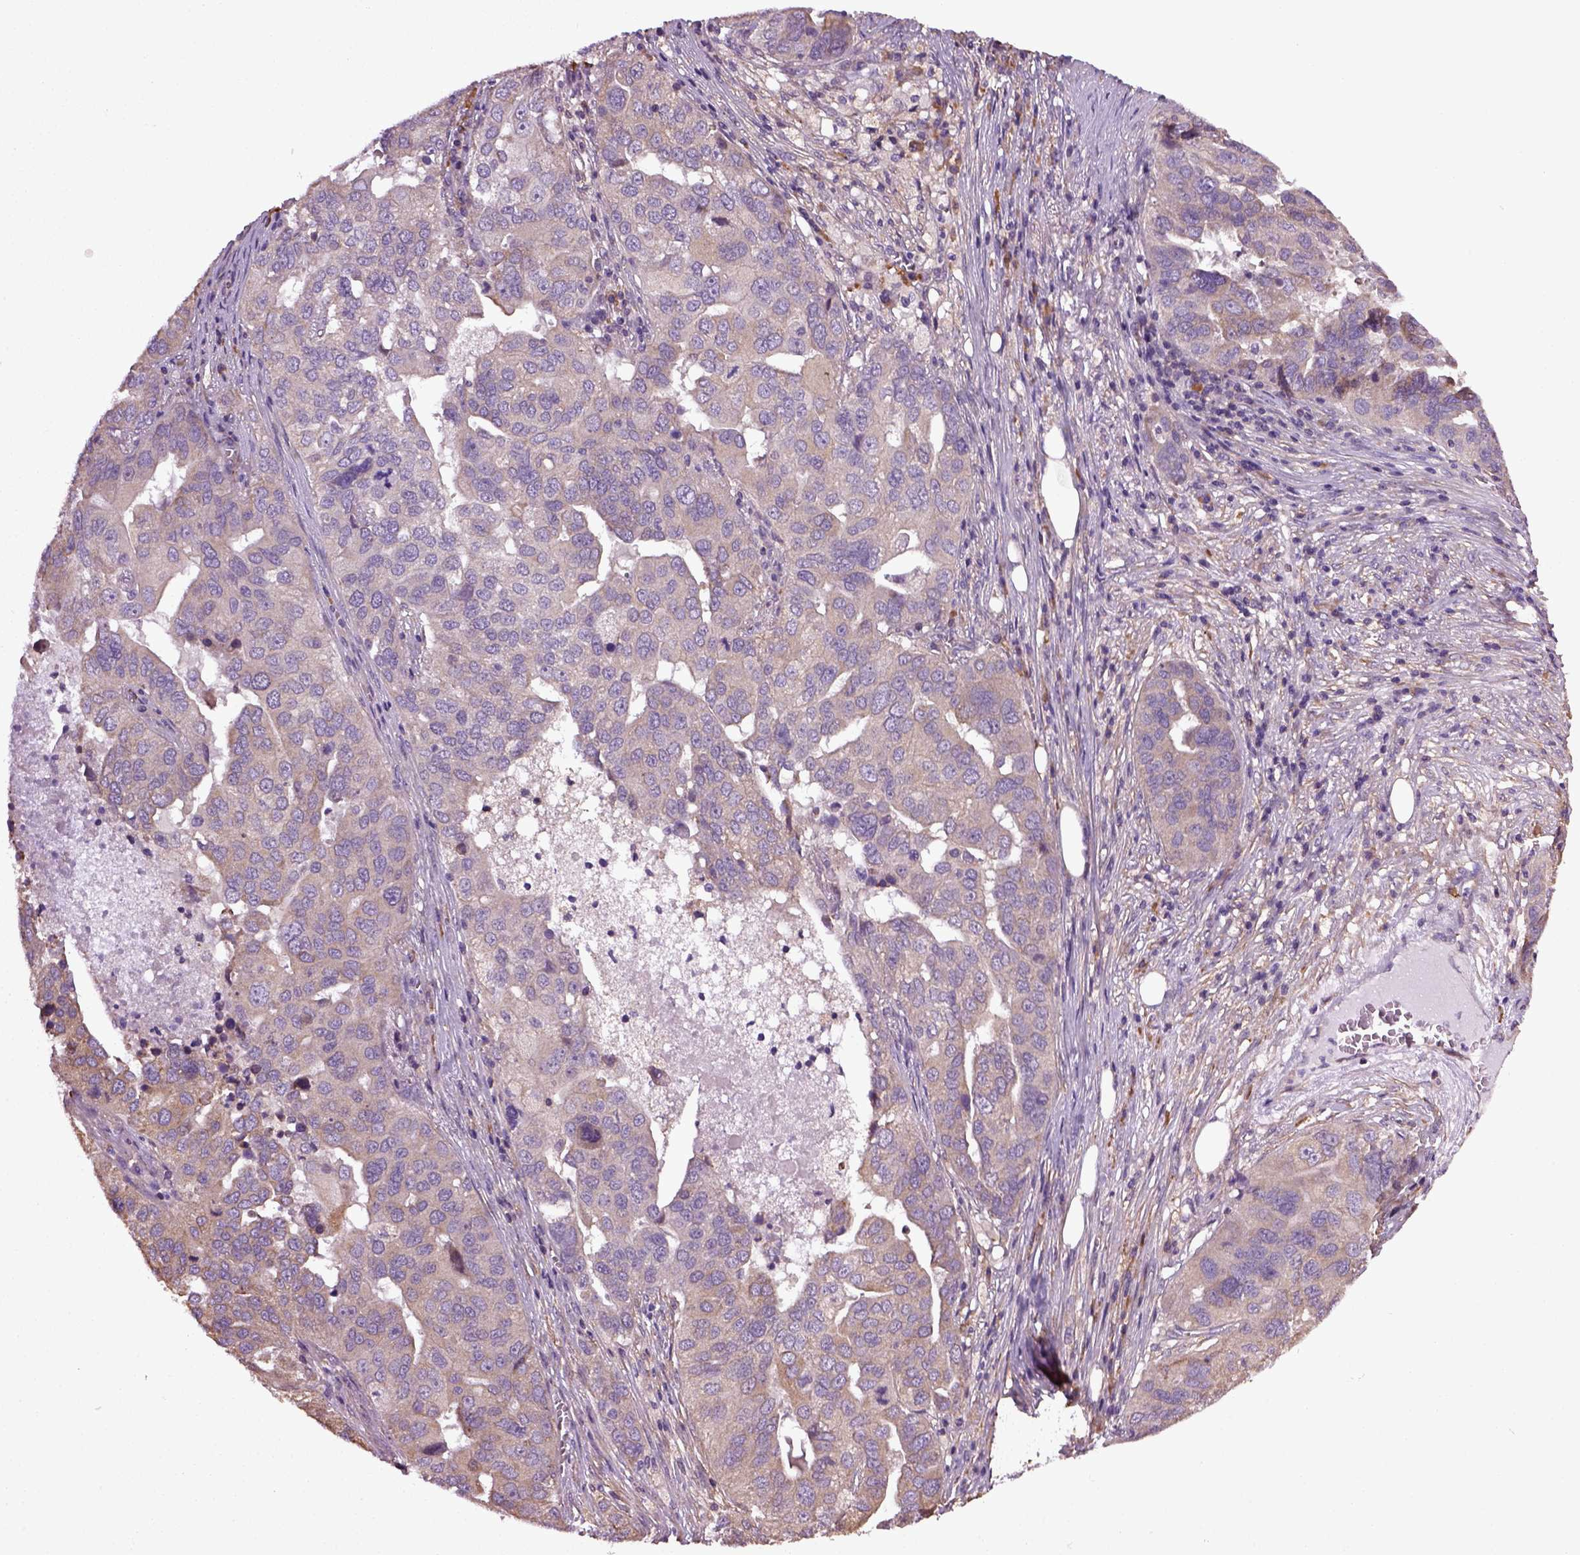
{"staining": {"intensity": "negative", "quantity": "none", "location": "none"}, "tissue": "ovarian cancer", "cell_type": "Tumor cells", "image_type": "cancer", "snomed": [{"axis": "morphology", "description": "Carcinoma, endometroid"}, {"axis": "topography", "description": "Soft tissue"}, {"axis": "topography", "description": "Ovary"}], "caption": "A high-resolution photomicrograph shows immunohistochemistry staining of ovarian endometroid carcinoma, which reveals no significant positivity in tumor cells.", "gene": "TPRG1", "patient": {"sex": "female", "age": 52}}